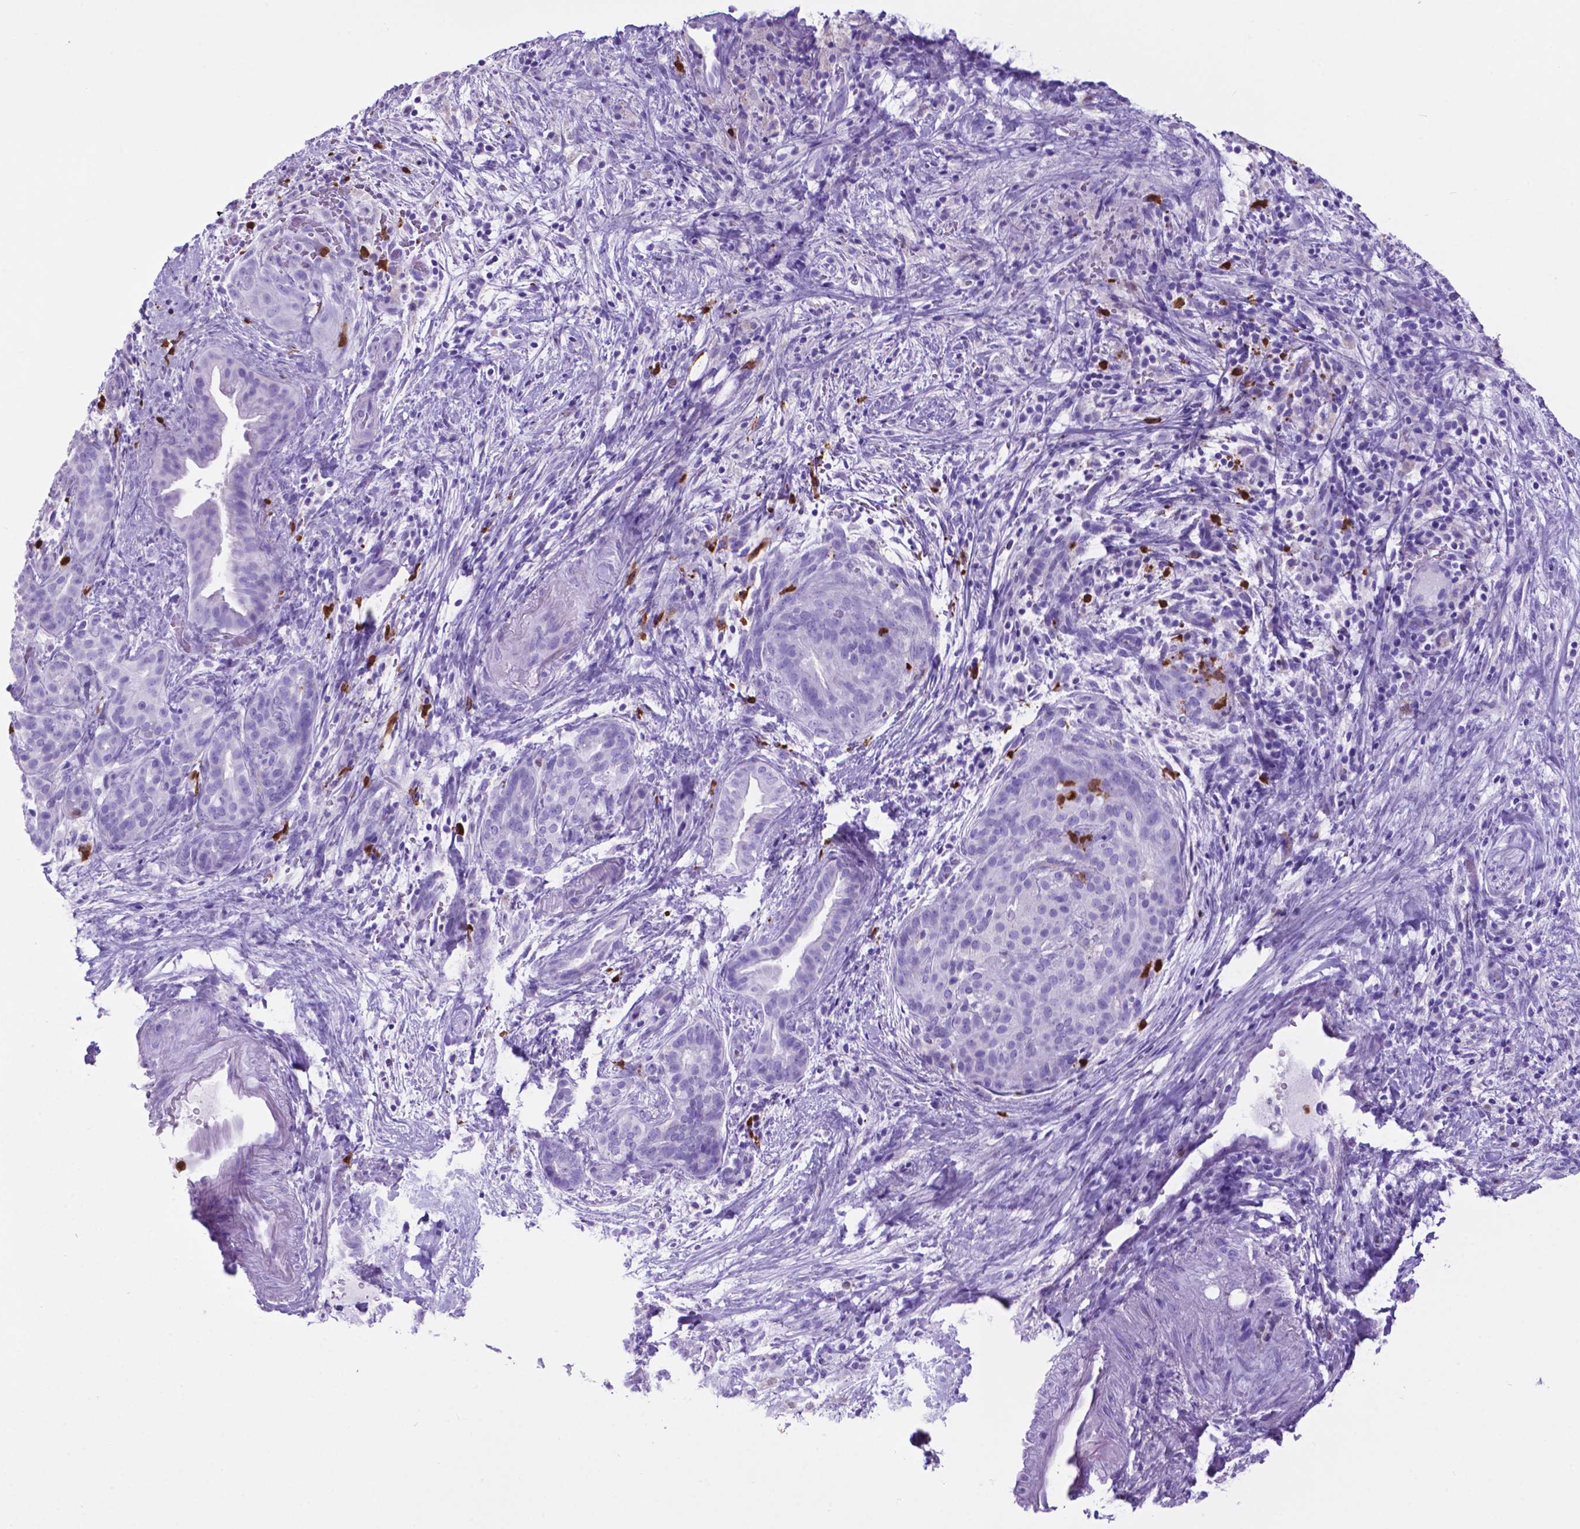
{"staining": {"intensity": "negative", "quantity": "none", "location": "none"}, "tissue": "pancreatic cancer", "cell_type": "Tumor cells", "image_type": "cancer", "snomed": [{"axis": "morphology", "description": "Adenocarcinoma, NOS"}, {"axis": "topography", "description": "Pancreas"}], "caption": "A histopathology image of human pancreatic adenocarcinoma is negative for staining in tumor cells.", "gene": "LZTR1", "patient": {"sex": "male", "age": 44}}